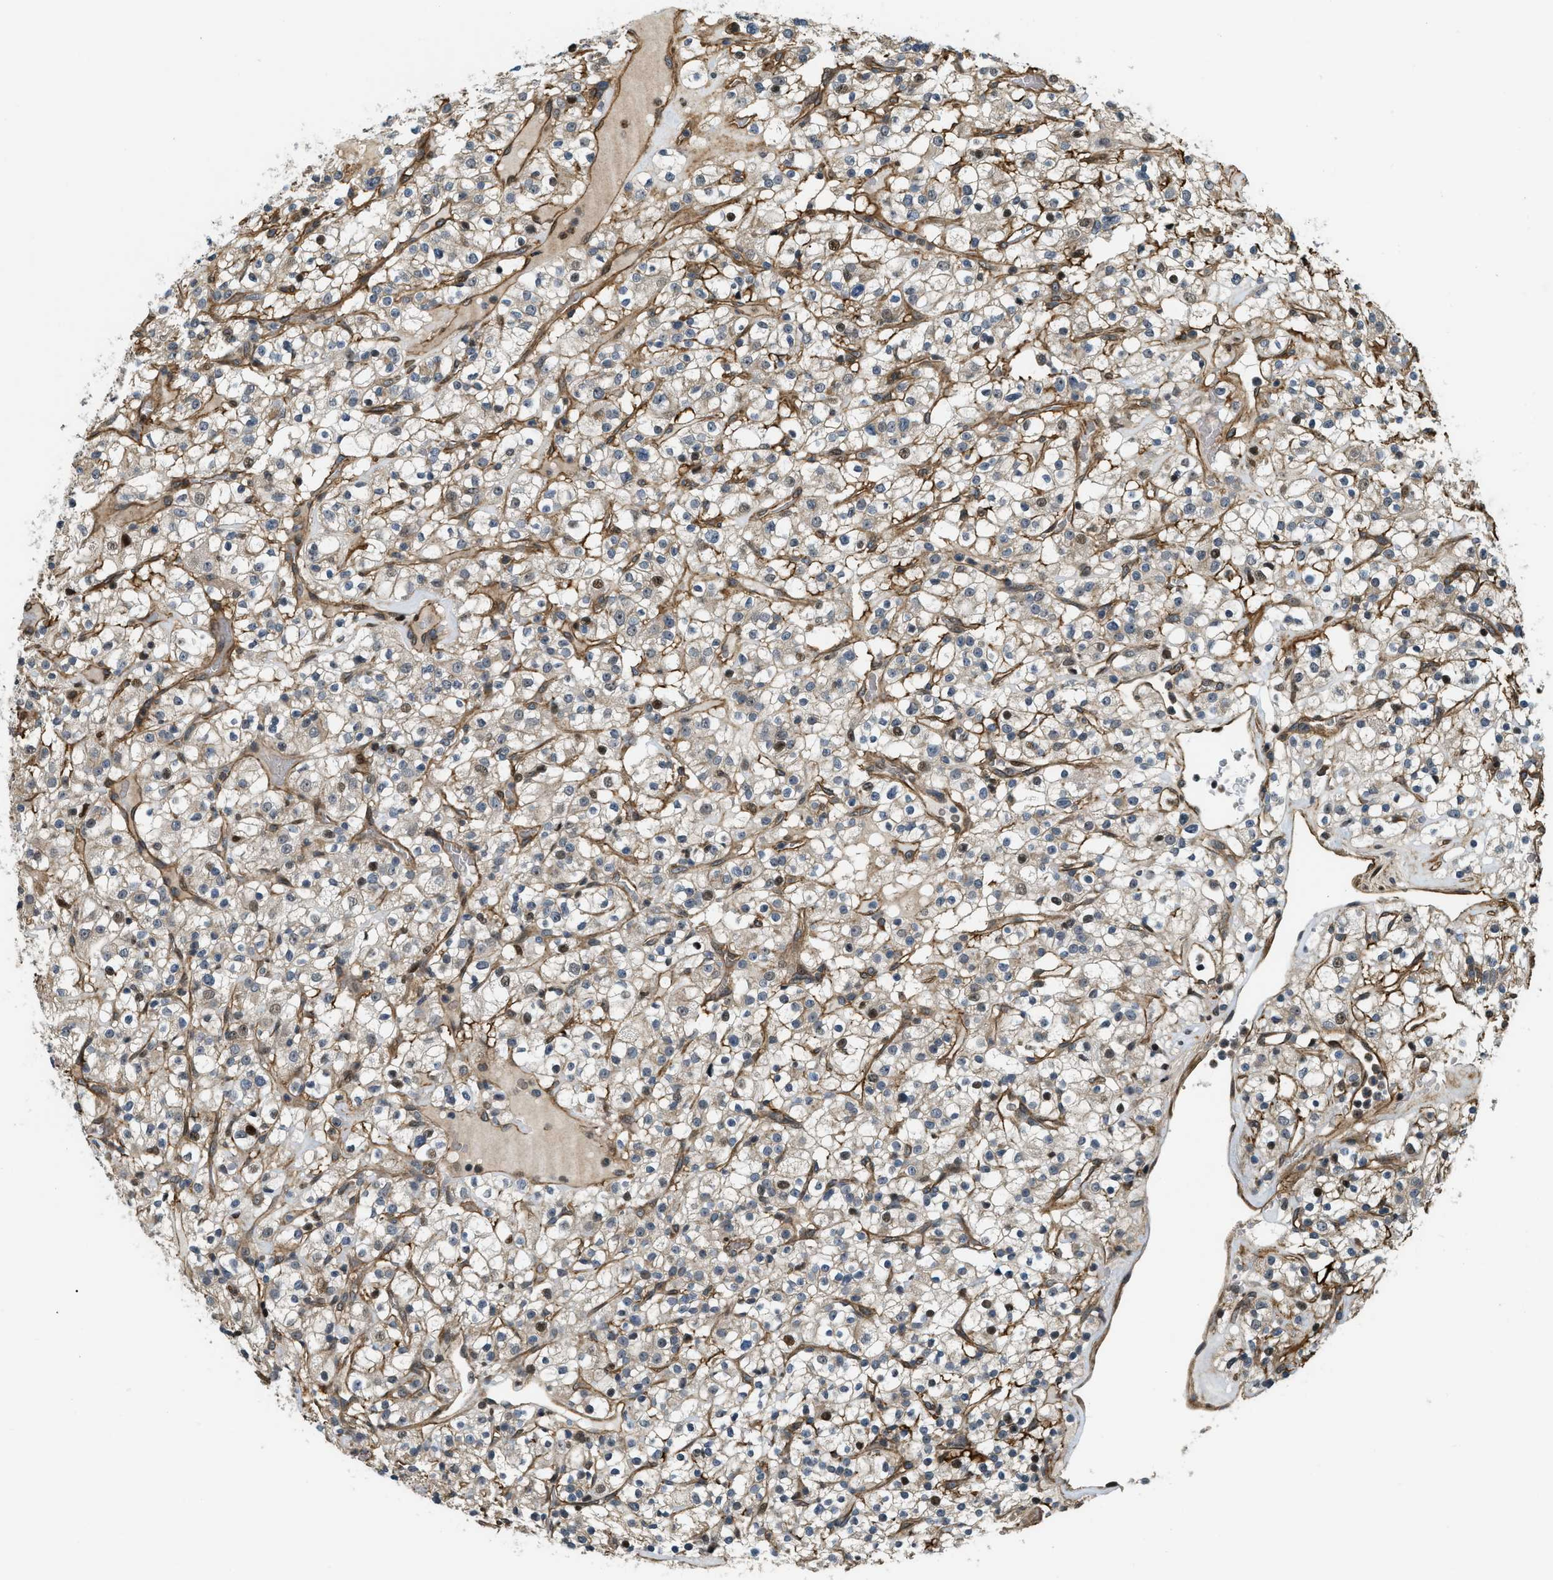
{"staining": {"intensity": "moderate", "quantity": "<25%", "location": "nuclear"}, "tissue": "renal cancer", "cell_type": "Tumor cells", "image_type": "cancer", "snomed": [{"axis": "morphology", "description": "Normal tissue, NOS"}, {"axis": "morphology", "description": "Adenocarcinoma, NOS"}, {"axis": "topography", "description": "Kidney"}], "caption": "Brown immunohistochemical staining in human renal cancer reveals moderate nuclear expression in approximately <25% of tumor cells.", "gene": "LTA4H", "patient": {"sex": "female", "age": 72}}